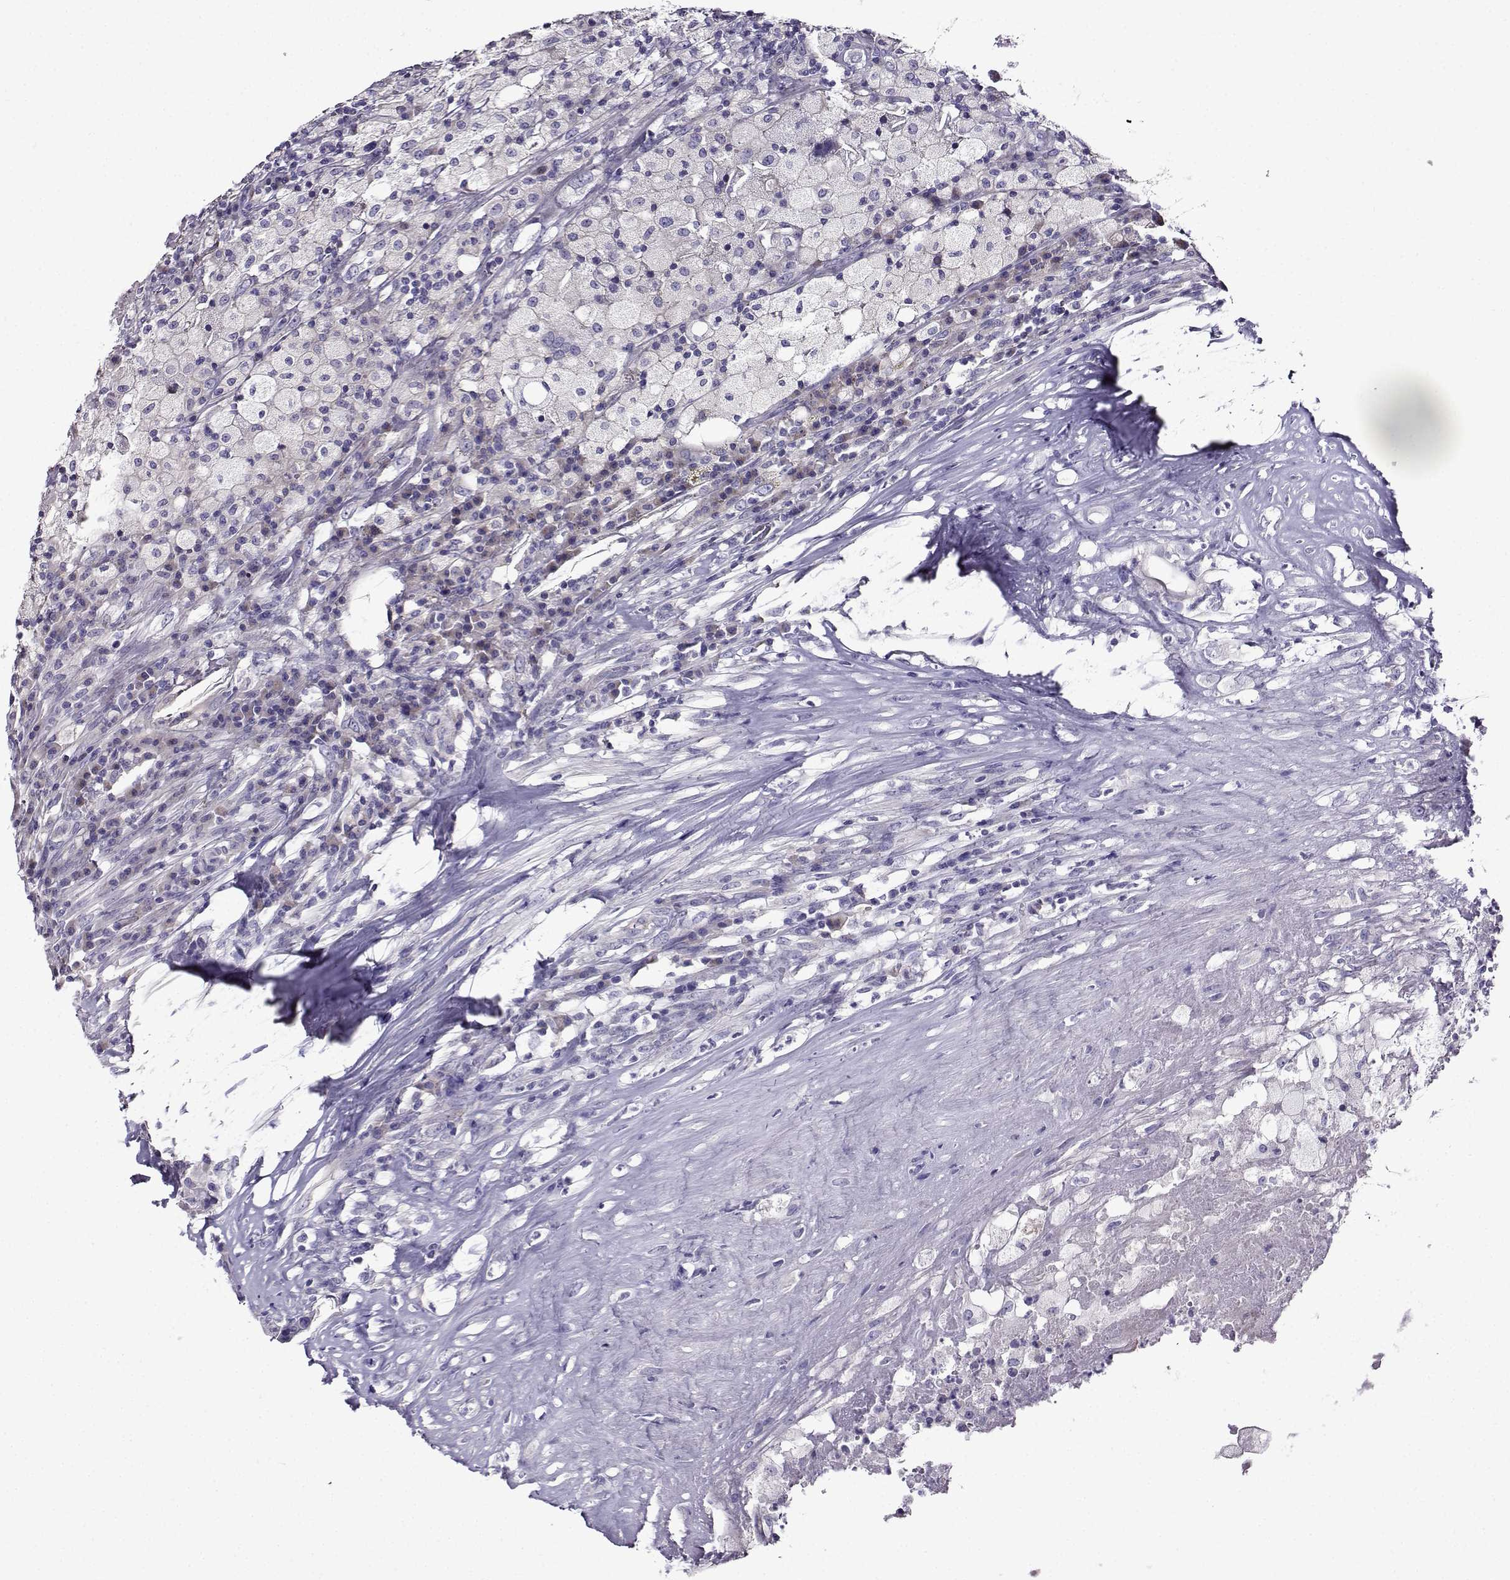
{"staining": {"intensity": "negative", "quantity": "none", "location": "none"}, "tissue": "testis cancer", "cell_type": "Tumor cells", "image_type": "cancer", "snomed": [{"axis": "morphology", "description": "Necrosis, NOS"}, {"axis": "morphology", "description": "Carcinoma, Embryonal, NOS"}, {"axis": "topography", "description": "Testis"}], "caption": "Protein analysis of testis cancer reveals no significant positivity in tumor cells.", "gene": "TMEM266", "patient": {"sex": "male", "age": 19}}